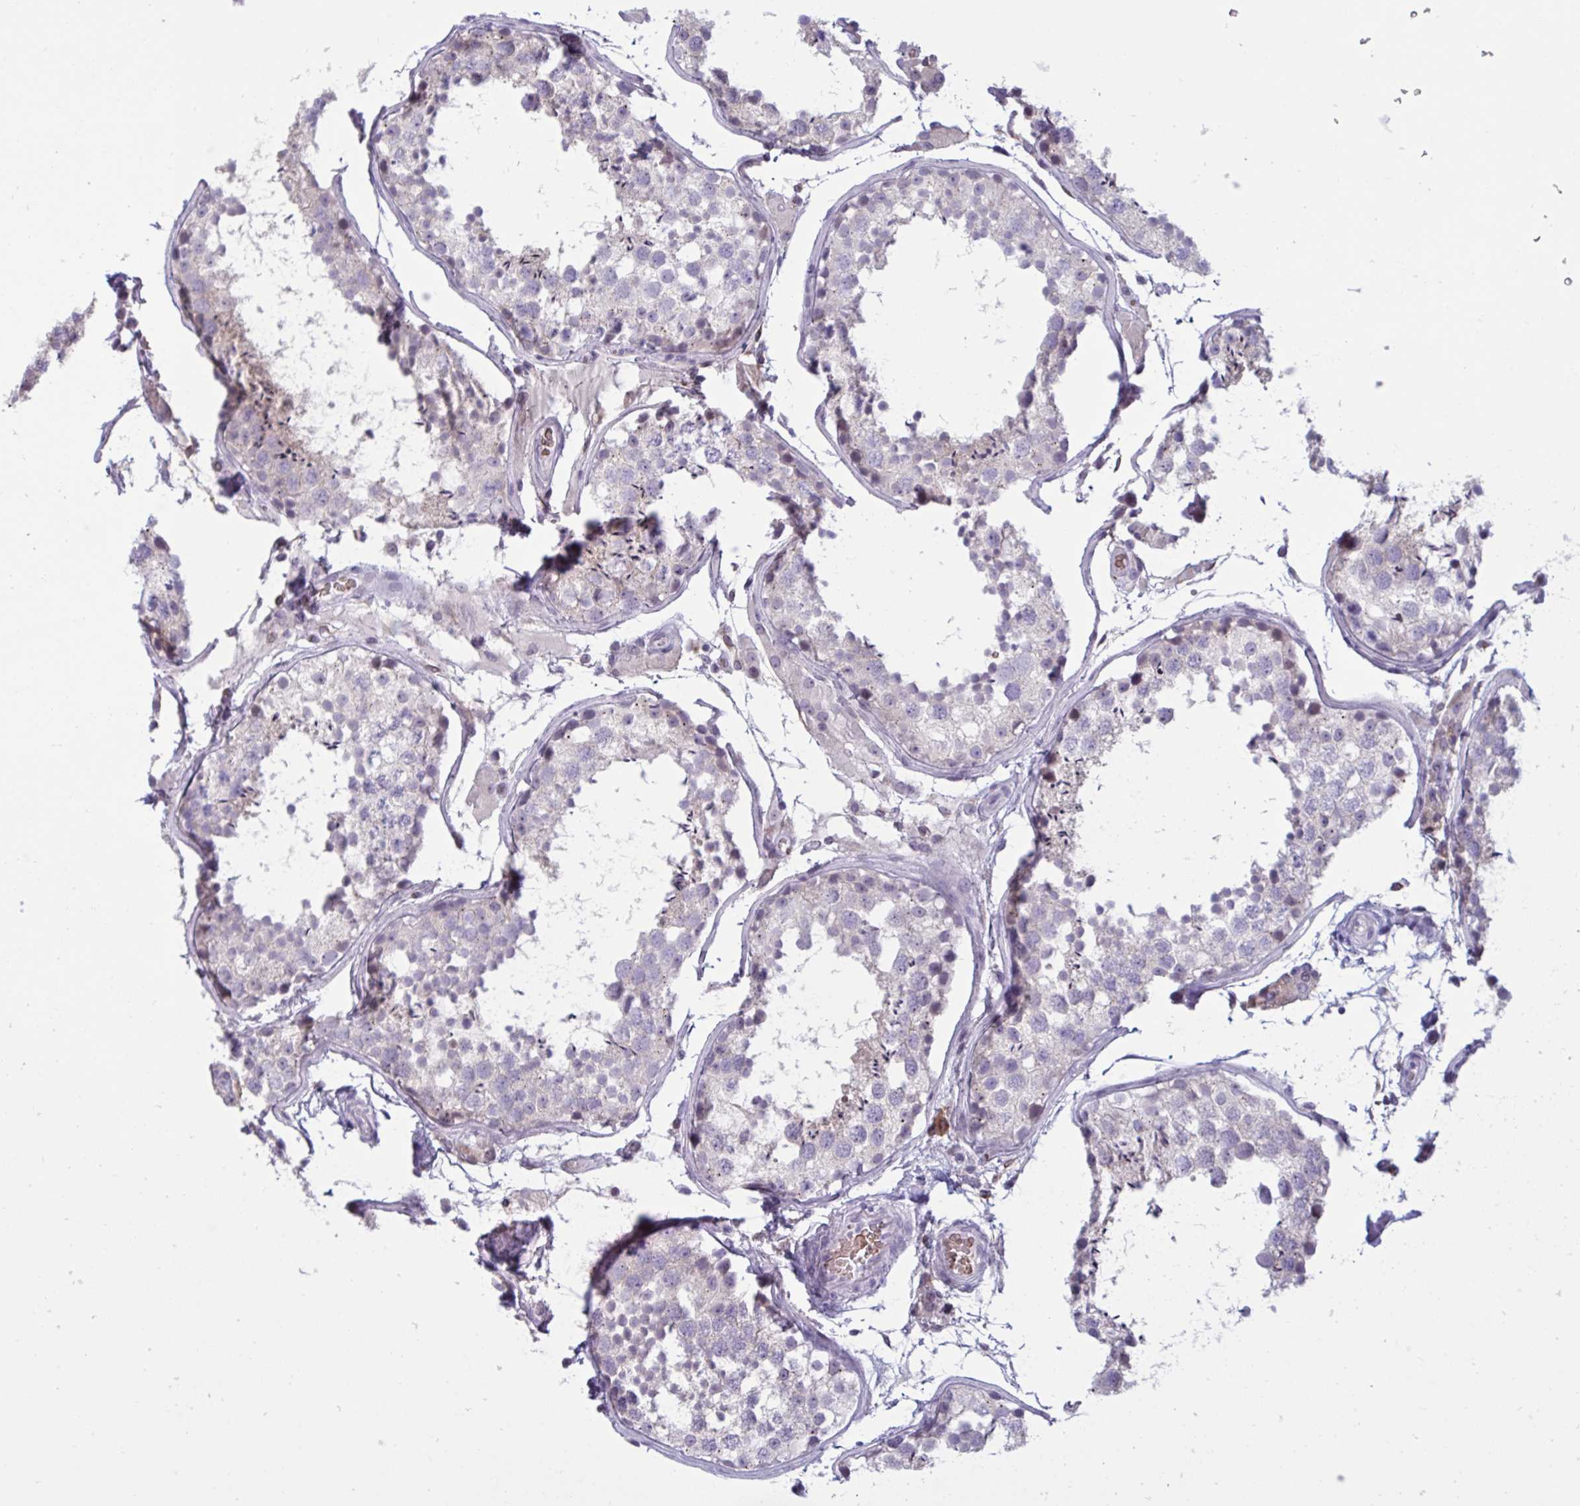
{"staining": {"intensity": "weak", "quantity": "<25%", "location": "cytoplasmic/membranous"}, "tissue": "testis", "cell_type": "Cells in seminiferous ducts", "image_type": "normal", "snomed": [{"axis": "morphology", "description": "Normal tissue, NOS"}, {"axis": "topography", "description": "Testis"}], "caption": "This is an immunohistochemistry (IHC) micrograph of benign human testis. There is no positivity in cells in seminiferous ducts.", "gene": "HSD11B2", "patient": {"sex": "male", "age": 29}}